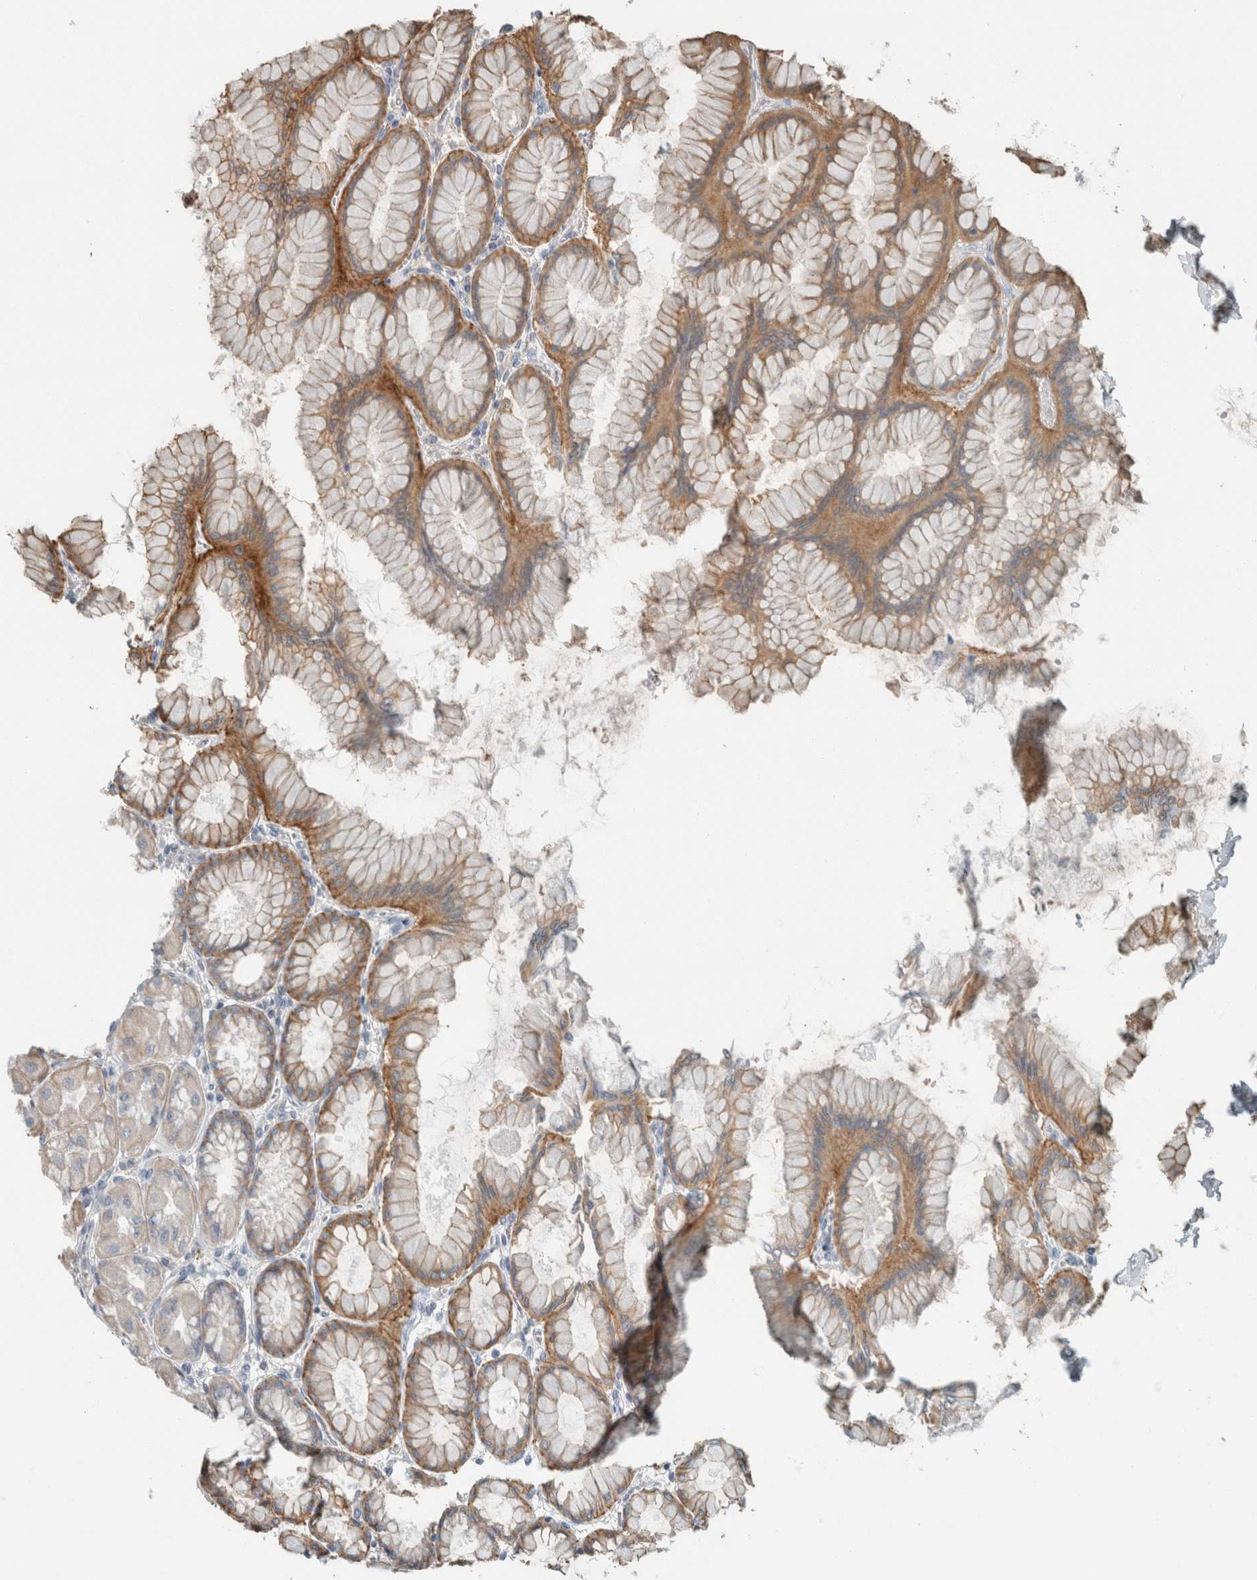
{"staining": {"intensity": "moderate", "quantity": "<25%", "location": "cytoplasmic/membranous"}, "tissue": "stomach", "cell_type": "Glandular cells", "image_type": "normal", "snomed": [{"axis": "morphology", "description": "Normal tissue, NOS"}, {"axis": "topography", "description": "Stomach, upper"}], "caption": "Immunohistochemical staining of unremarkable human stomach demonstrates low levels of moderate cytoplasmic/membranous staining in about <25% of glandular cells. (DAB IHC with brightfield microscopy, high magnification).", "gene": "SCIN", "patient": {"sex": "female", "age": 56}}